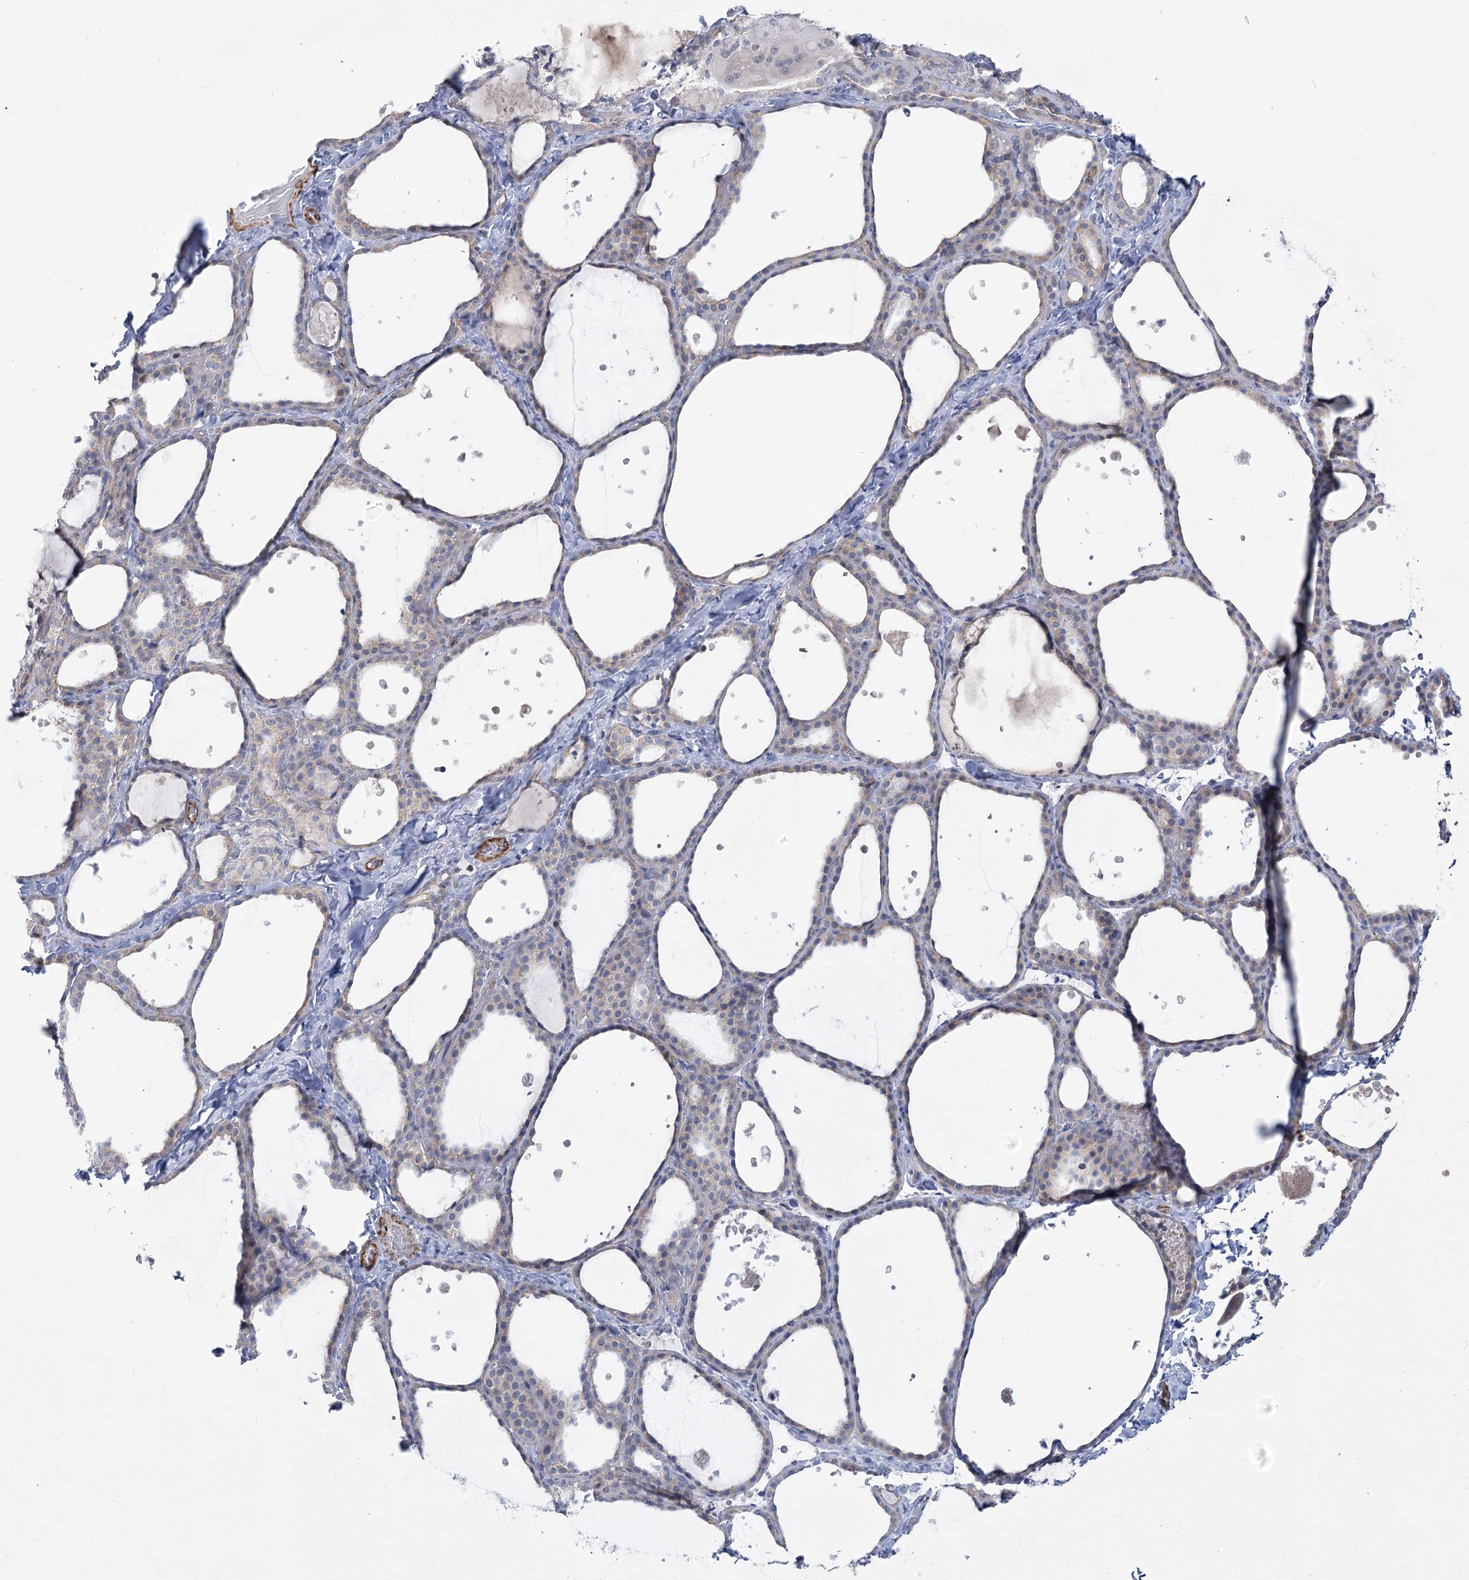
{"staining": {"intensity": "negative", "quantity": "none", "location": "none"}, "tissue": "thyroid gland", "cell_type": "Glandular cells", "image_type": "normal", "snomed": [{"axis": "morphology", "description": "Normal tissue, NOS"}, {"axis": "topography", "description": "Thyroid gland"}], "caption": "An immunohistochemistry photomicrograph of benign thyroid gland is shown. There is no staining in glandular cells of thyroid gland.", "gene": "ARSI", "patient": {"sex": "female", "age": 44}}